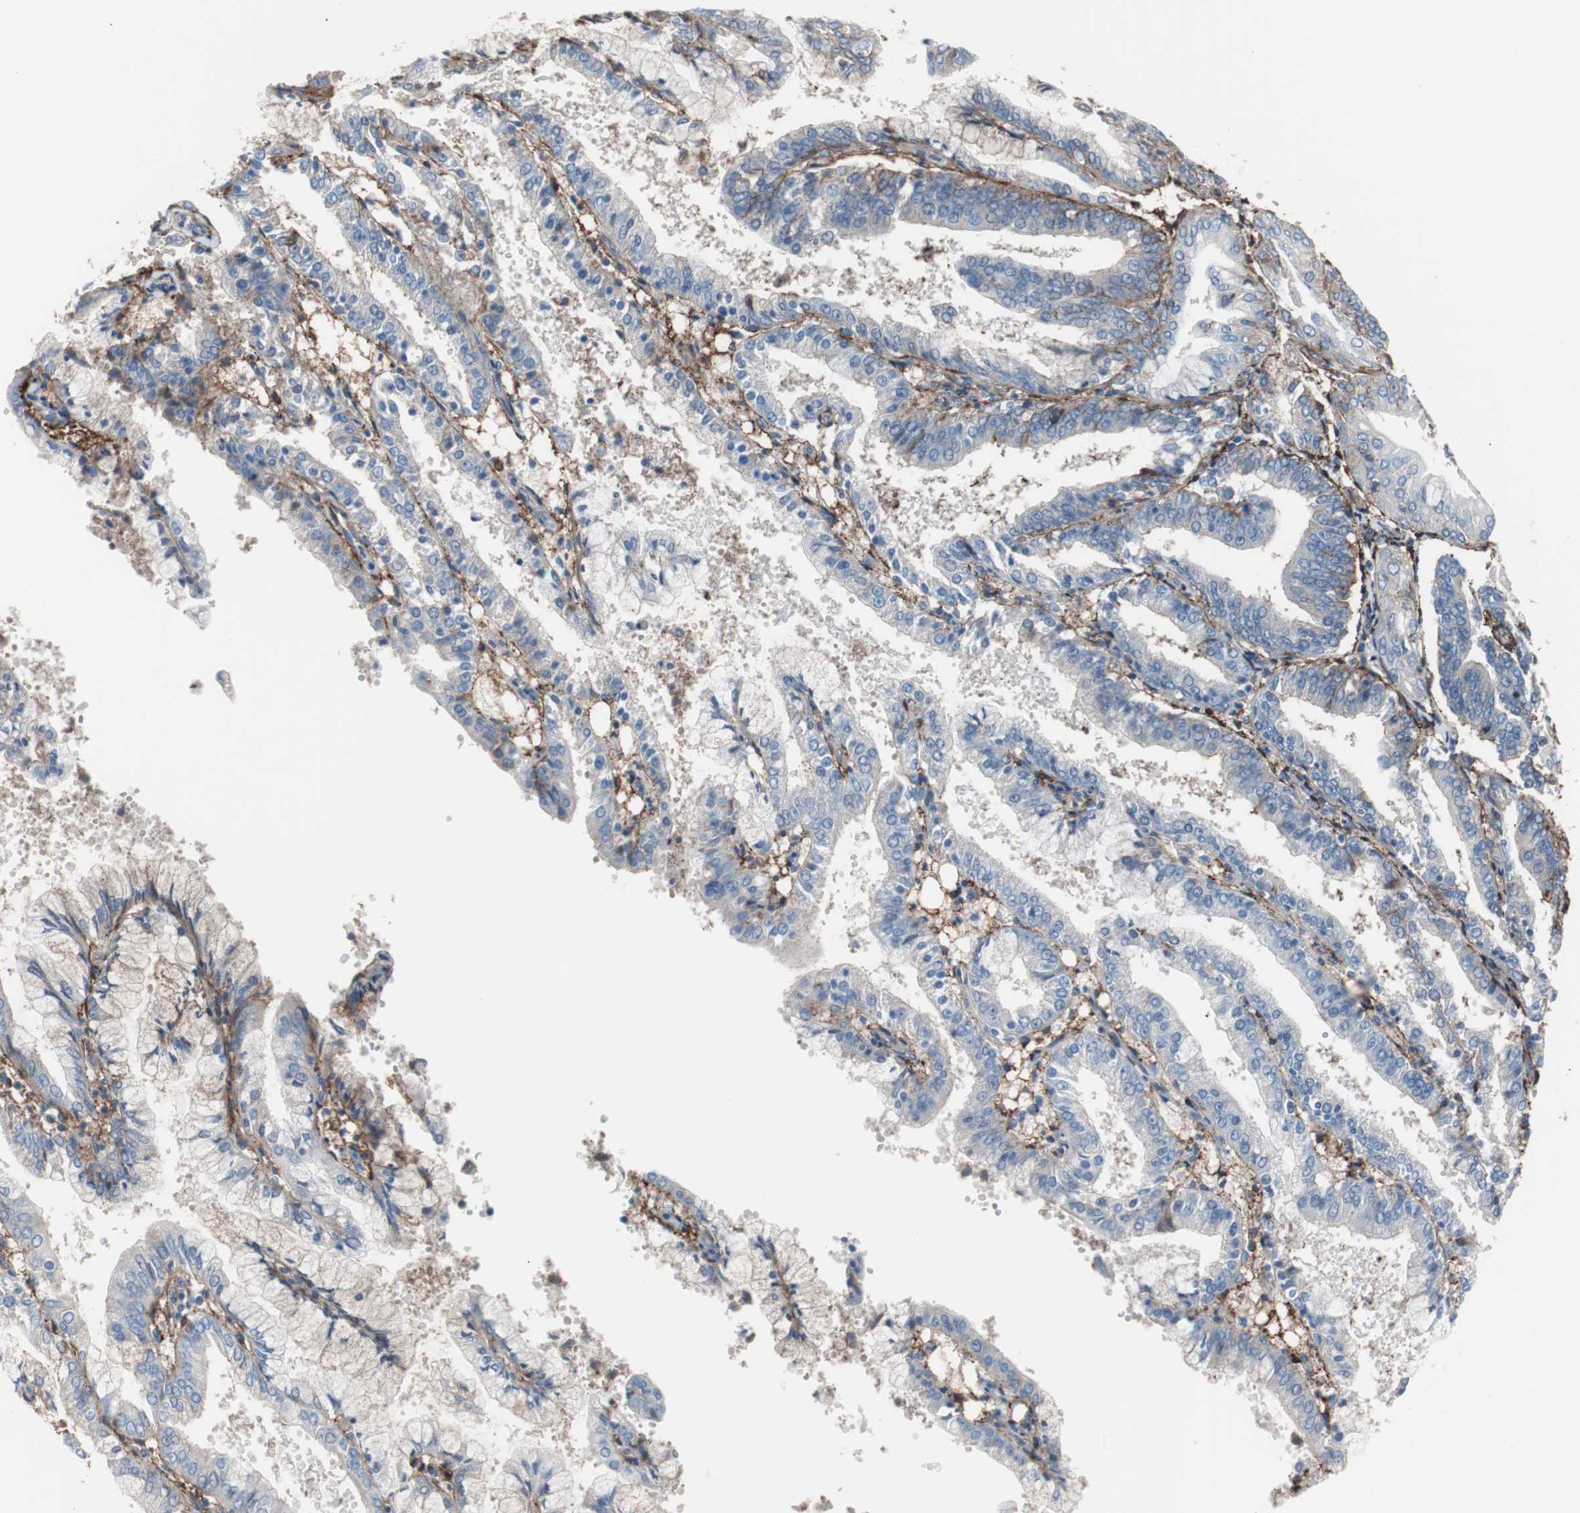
{"staining": {"intensity": "weak", "quantity": "25%-75%", "location": "cytoplasmic/membranous"}, "tissue": "endometrial cancer", "cell_type": "Tumor cells", "image_type": "cancer", "snomed": [{"axis": "morphology", "description": "Adenocarcinoma, NOS"}, {"axis": "topography", "description": "Endometrium"}], "caption": "Adenocarcinoma (endometrial) stained with a protein marker demonstrates weak staining in tumor cells.", "gene": "CD81", "patient": {"sex": "female", "age": 63}}